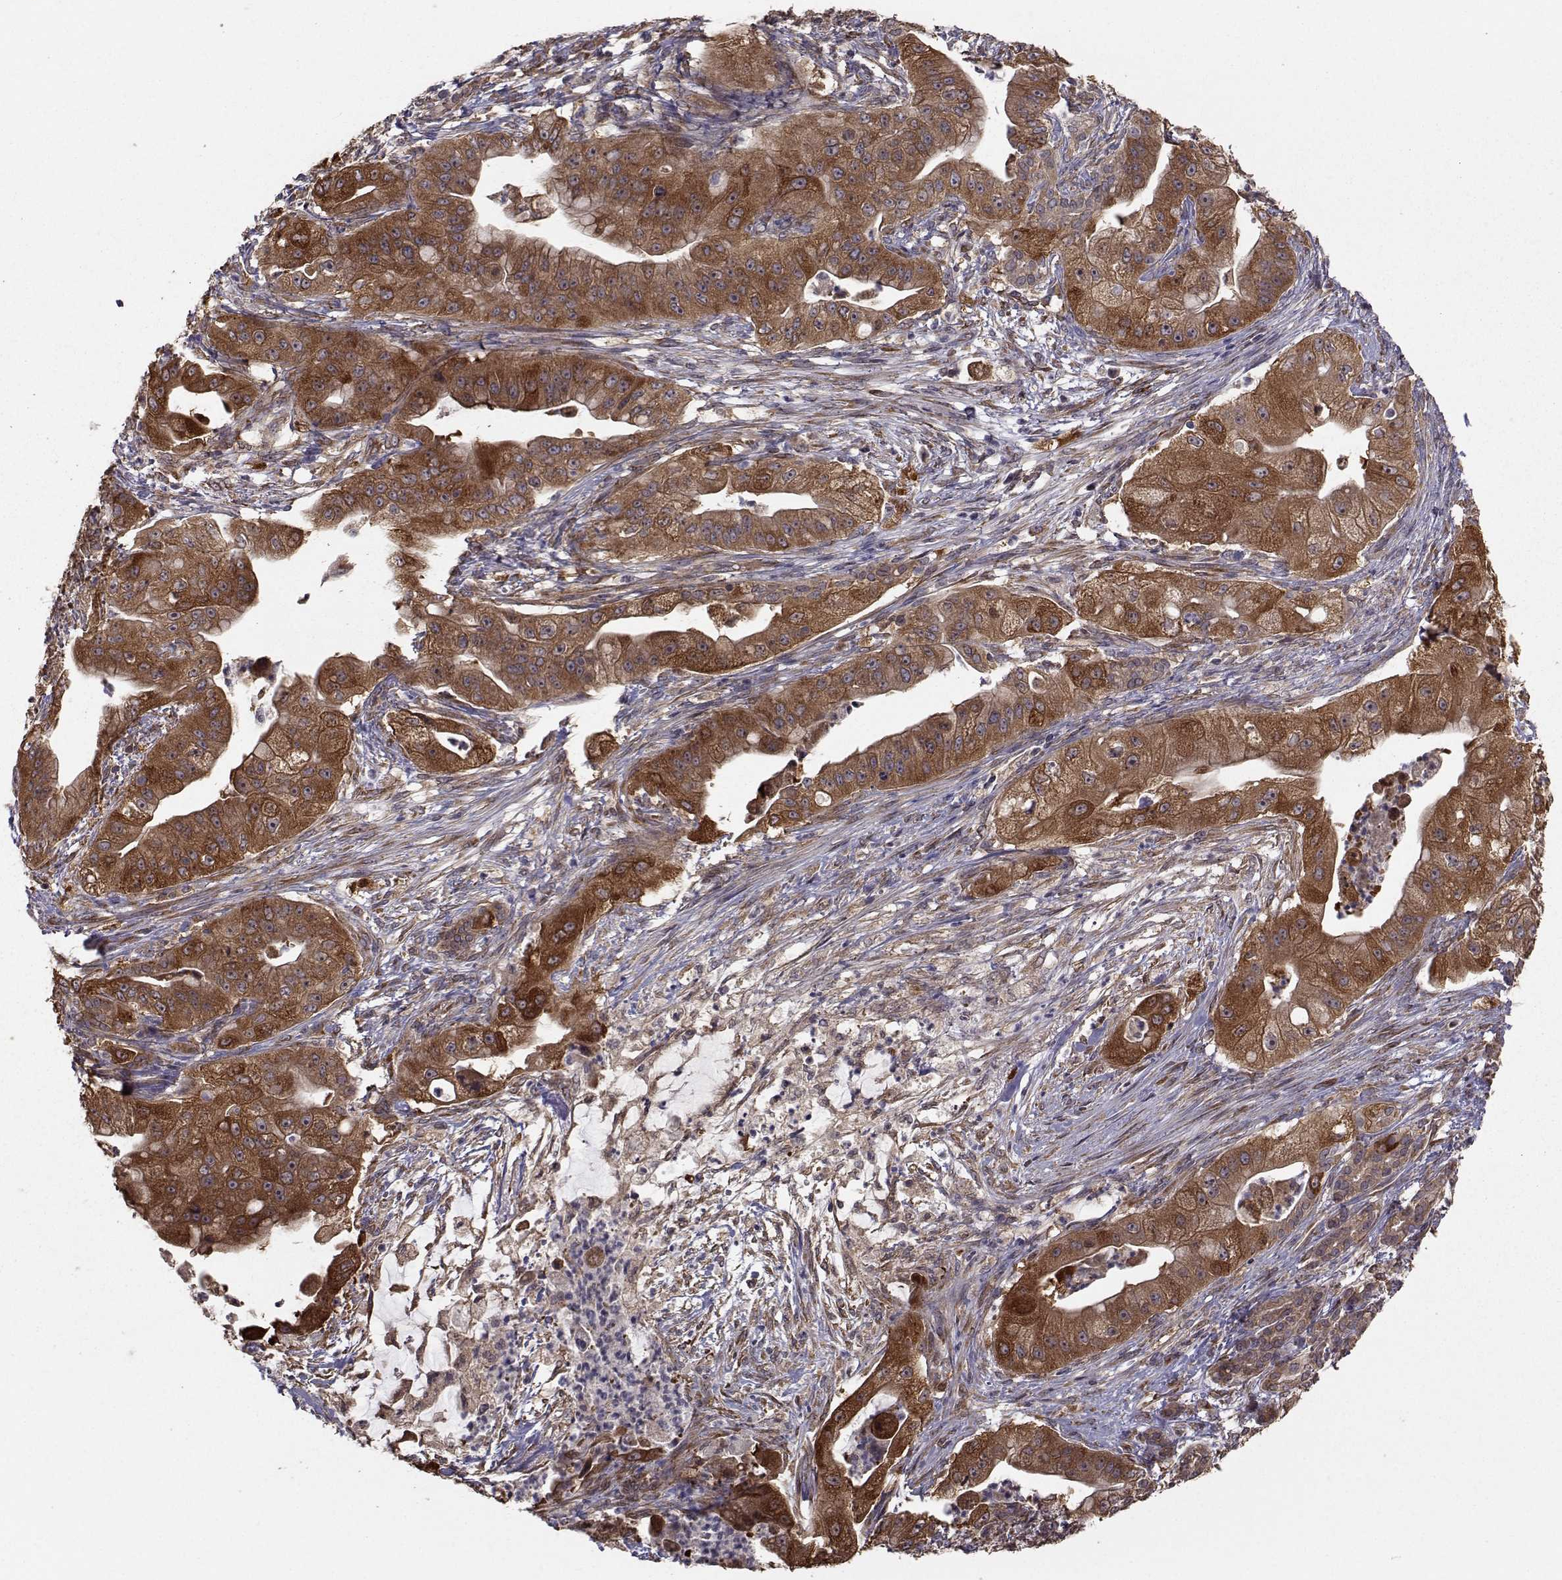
{"staining": {"intensity": "strong", "quantity": "25%-75%", "location": "cytoplasmic/membranous"}, "tissue": "pancreatic cancer", "cell_type": "Tumor cells", "image_type": "cancer", "snomed": [{"axis": "morphology", "description": "Normal tissue, NOS"}, {"axis": "morphology", "description": "Inflammation, NOS"}, {"axis": "morphology", "description": "Adenocarcinoma, NOS"}, {"axis": "topography", "description": "Pancreas"}], "caption": "There is high levels of strong cytoplasmic/membranous expression in tumor cells of pancreatic cancer, as demonstrated by immunohistochemical staining (brown color).", "gene": "TRIP10", "patient": {"sex": "male", "age": 57}}